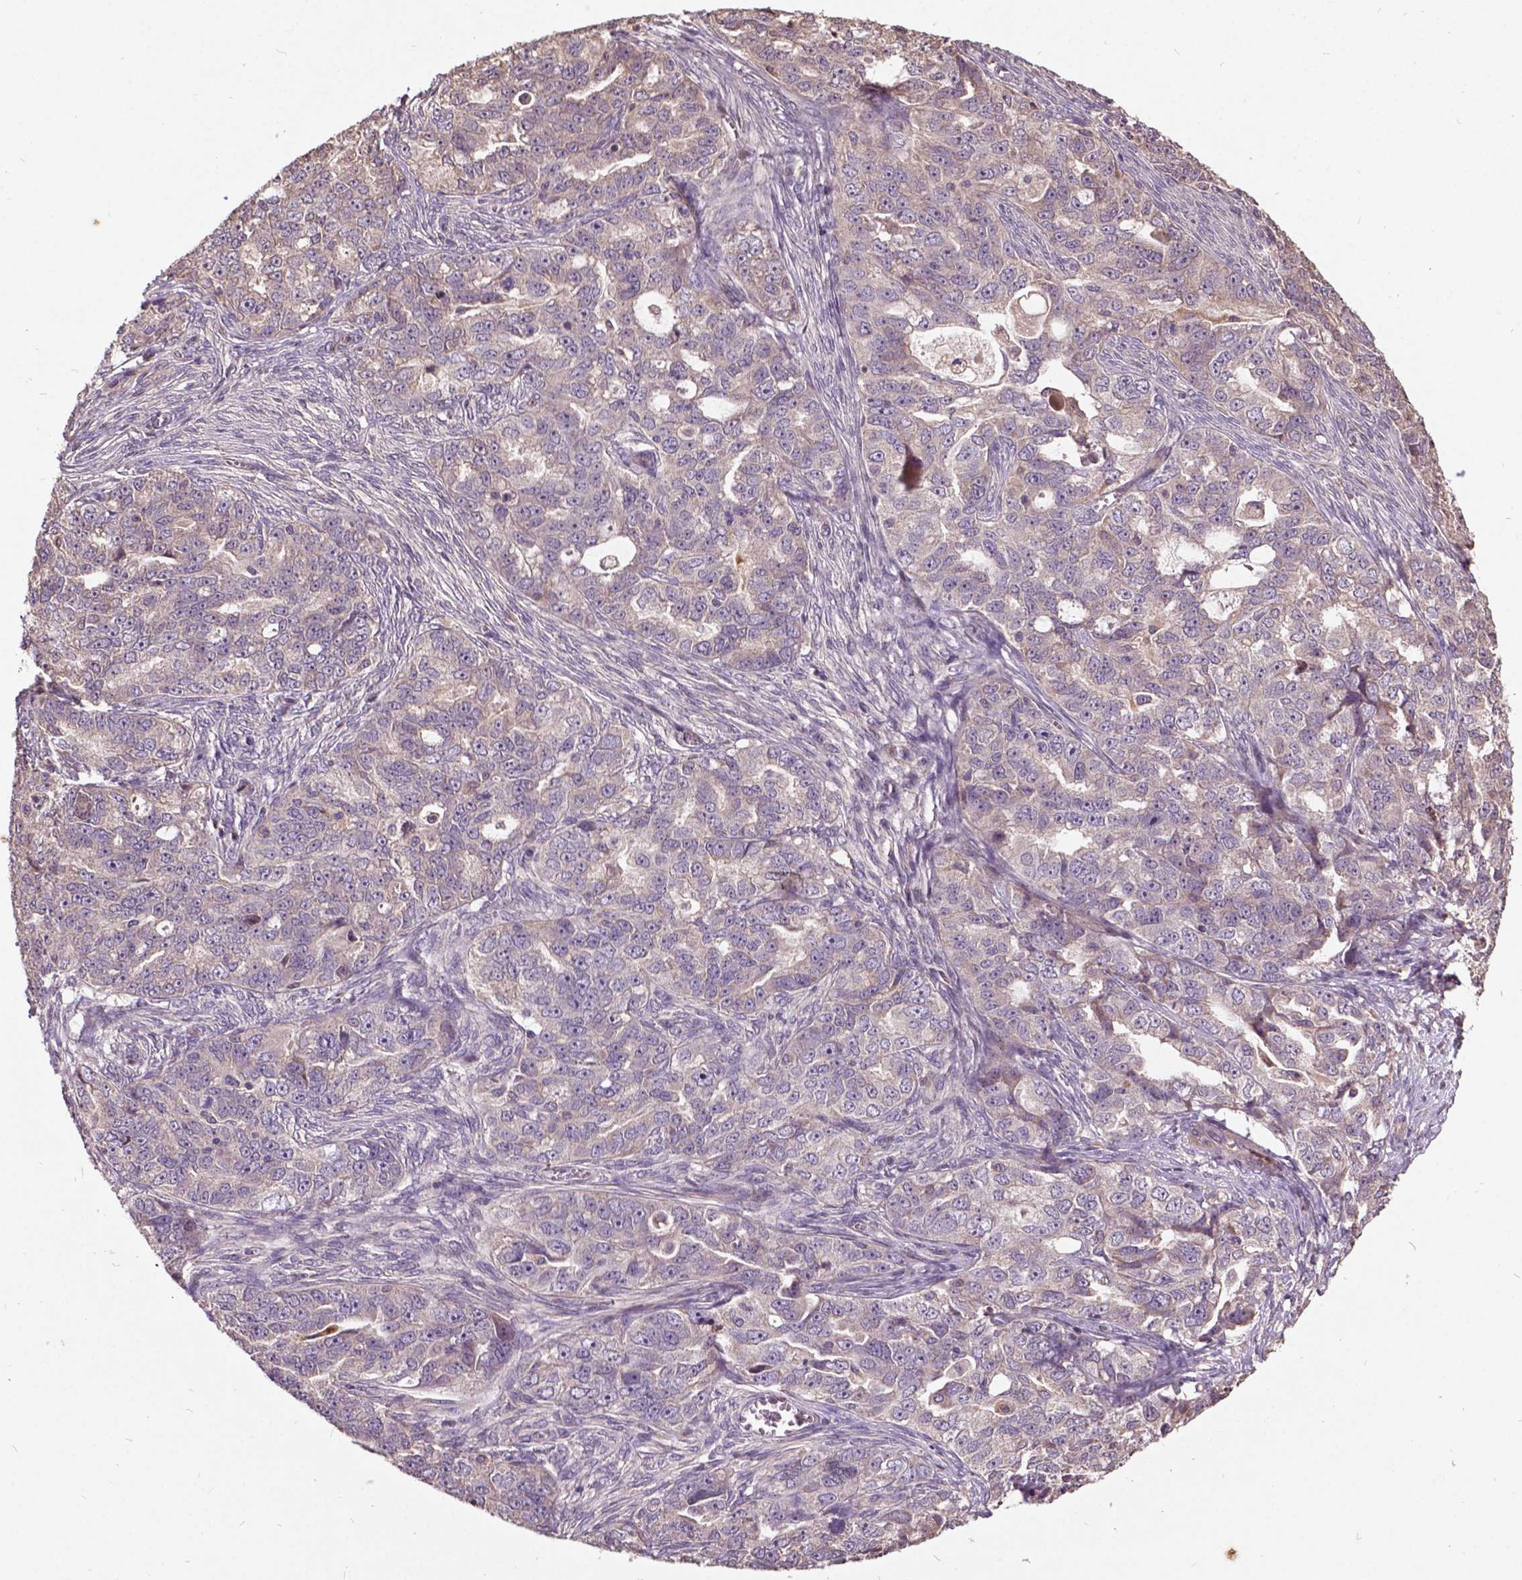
{"staining": {"intensity": "negative", "quantity": "none", "location": "none"}, "tissue": "ovarian cancer", "cell_type": "Tumor cells", "image_type": "cancer", "snomed": [{"axis": "morphology", "description": "Cystadenocarcinoma, serous, NOS"}, {"axis": "topography", "description": "Ovary"}], "caption": "The IHC image has no significant expression in tumor cells of ovarian cancer (serous cystadenocarcinoma) tissue.", "gene": "AP1S3", "patient": {"sex": "female", "age": 51}}